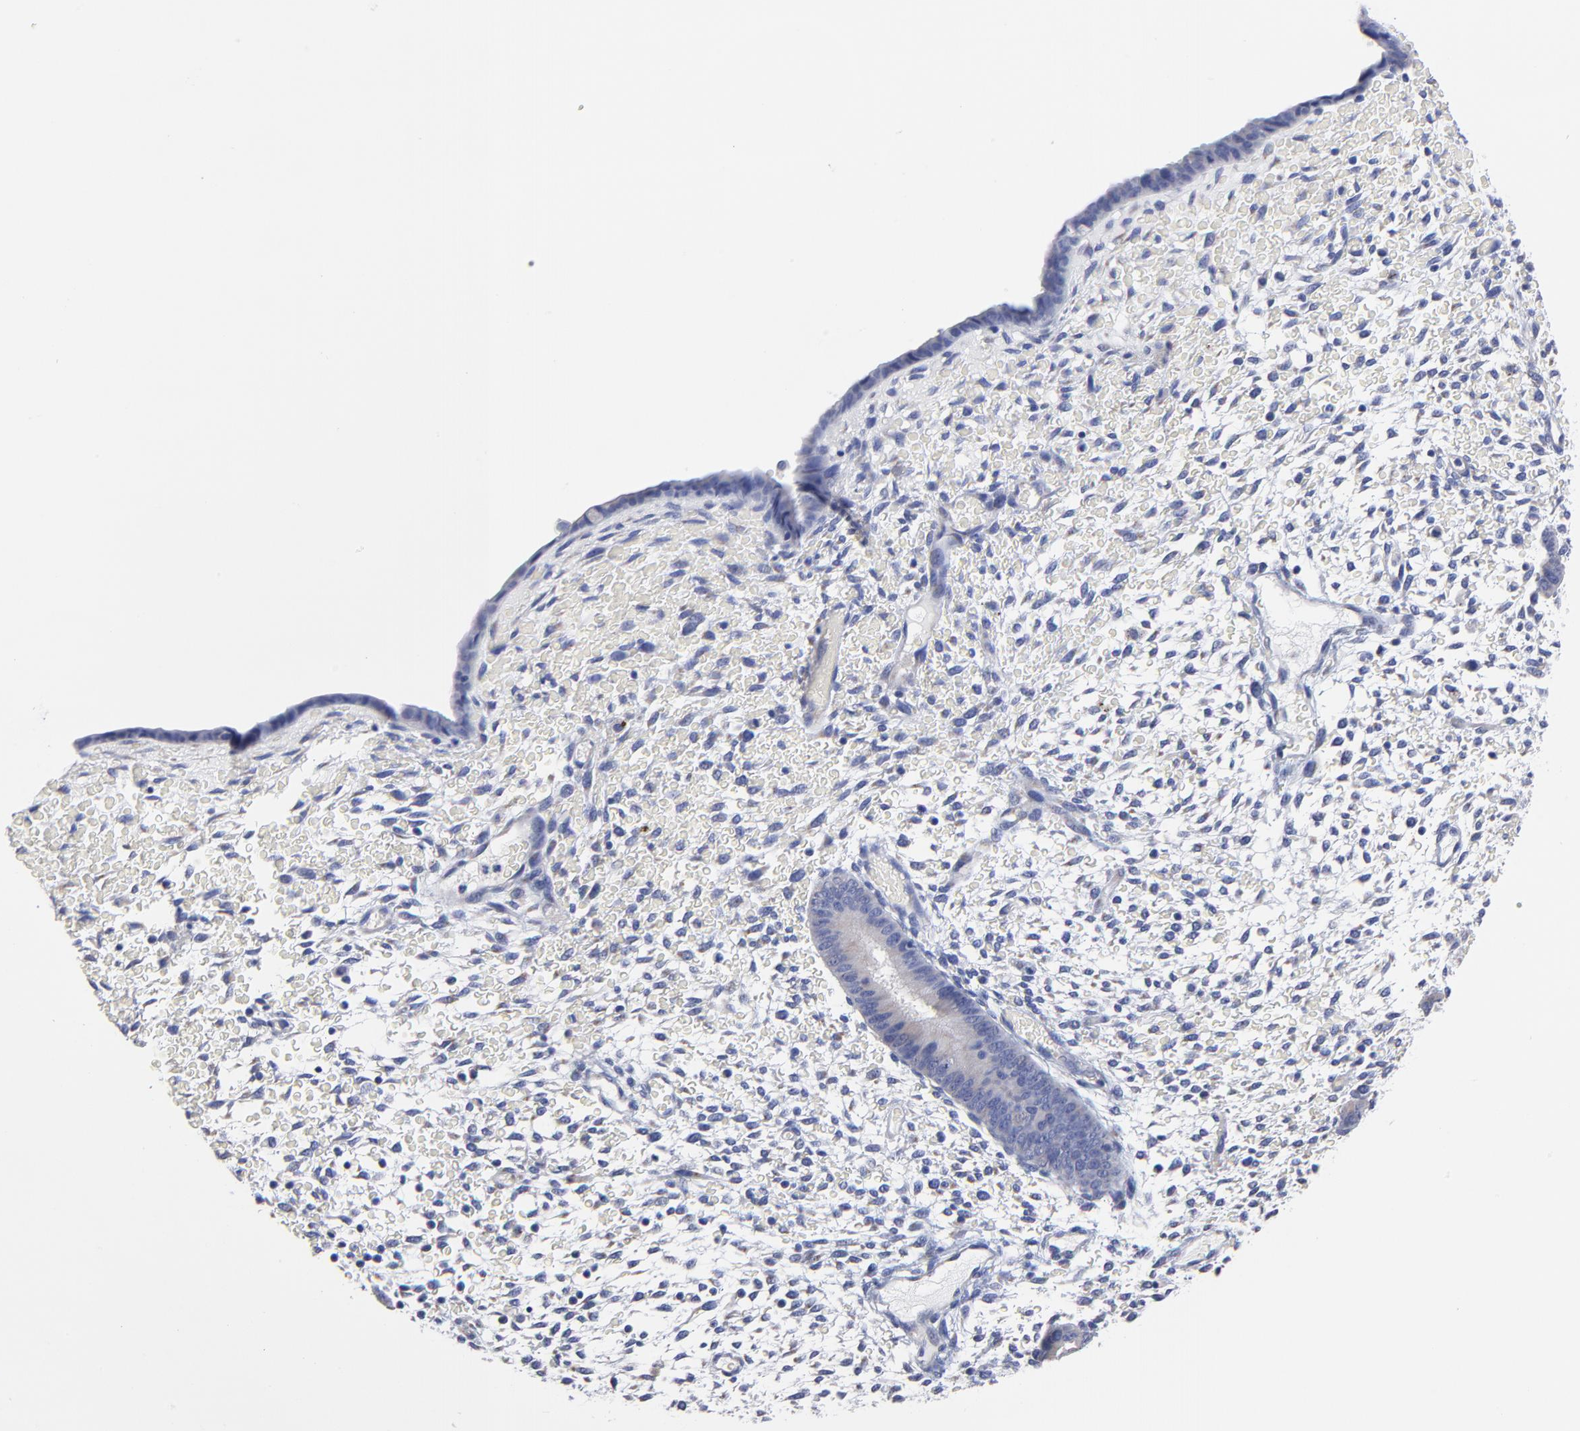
{"staining": {"intensity": "negative", "quantity": "none", "location": "none"}, "tissue": "endometrium", "cell_type": "Cells in endometrial stroma", "image_type": "normal", "snomed": [{"axis": "morphology", "description": "Normal tissue, NOS"}, {"axis": "topography", "description": "Endometrium"}], "caption": "Immunohistochemical staining of unremarkable endometrium reveals no significant expression in cells in endometrial stroma. (DAB immunohistochemistry (IHC), high magnification).", "gene": "LAX1", "patient": {"sex": "female", "age": 42}}